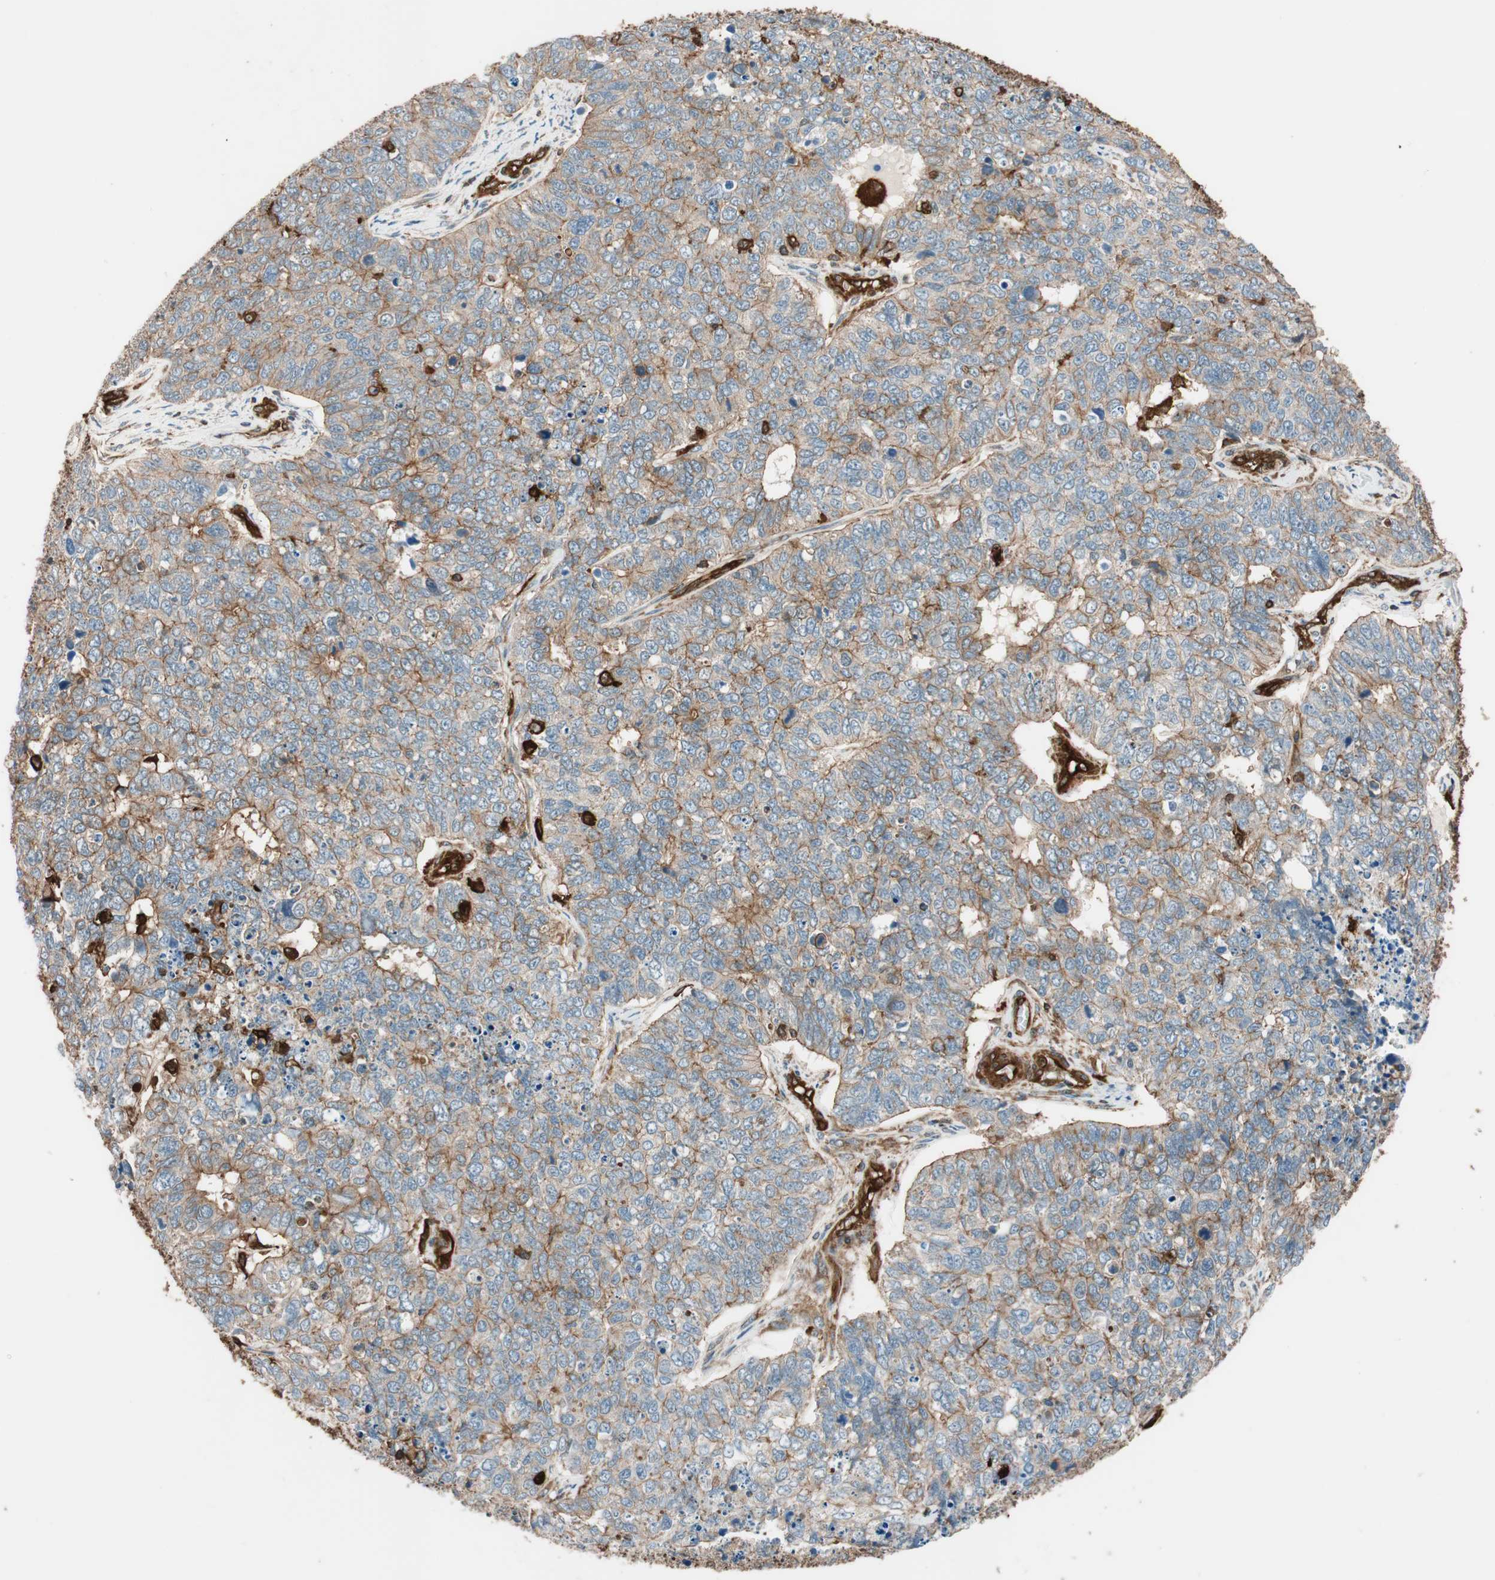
{"staining": {"intensity": "moderate", "quantity": ">75%", "location": "cytoplasmic/membranous"}, "tissue": "cervical cancer", "cell_type": "Tumor cells", "image_type": "cancer", "snomed": [{"axis": "morphology", "description": "Squamous cell carcinoma, NOS"}, {"axis": "topography", "description": "Cervix"}], "caption": "High-magnification brightfield microscopy of cervical squamous cell carcinoma stained with DAB (3,3'-diaminobenzidine) (brown) and counterstained with hematoxylin (blue). tumor cells exhibit moderate cytoplasmic/membranous positivity is present in about>75% of cells.", "gene": "VASP", "patient": {"sex": "female", "age": 63}}